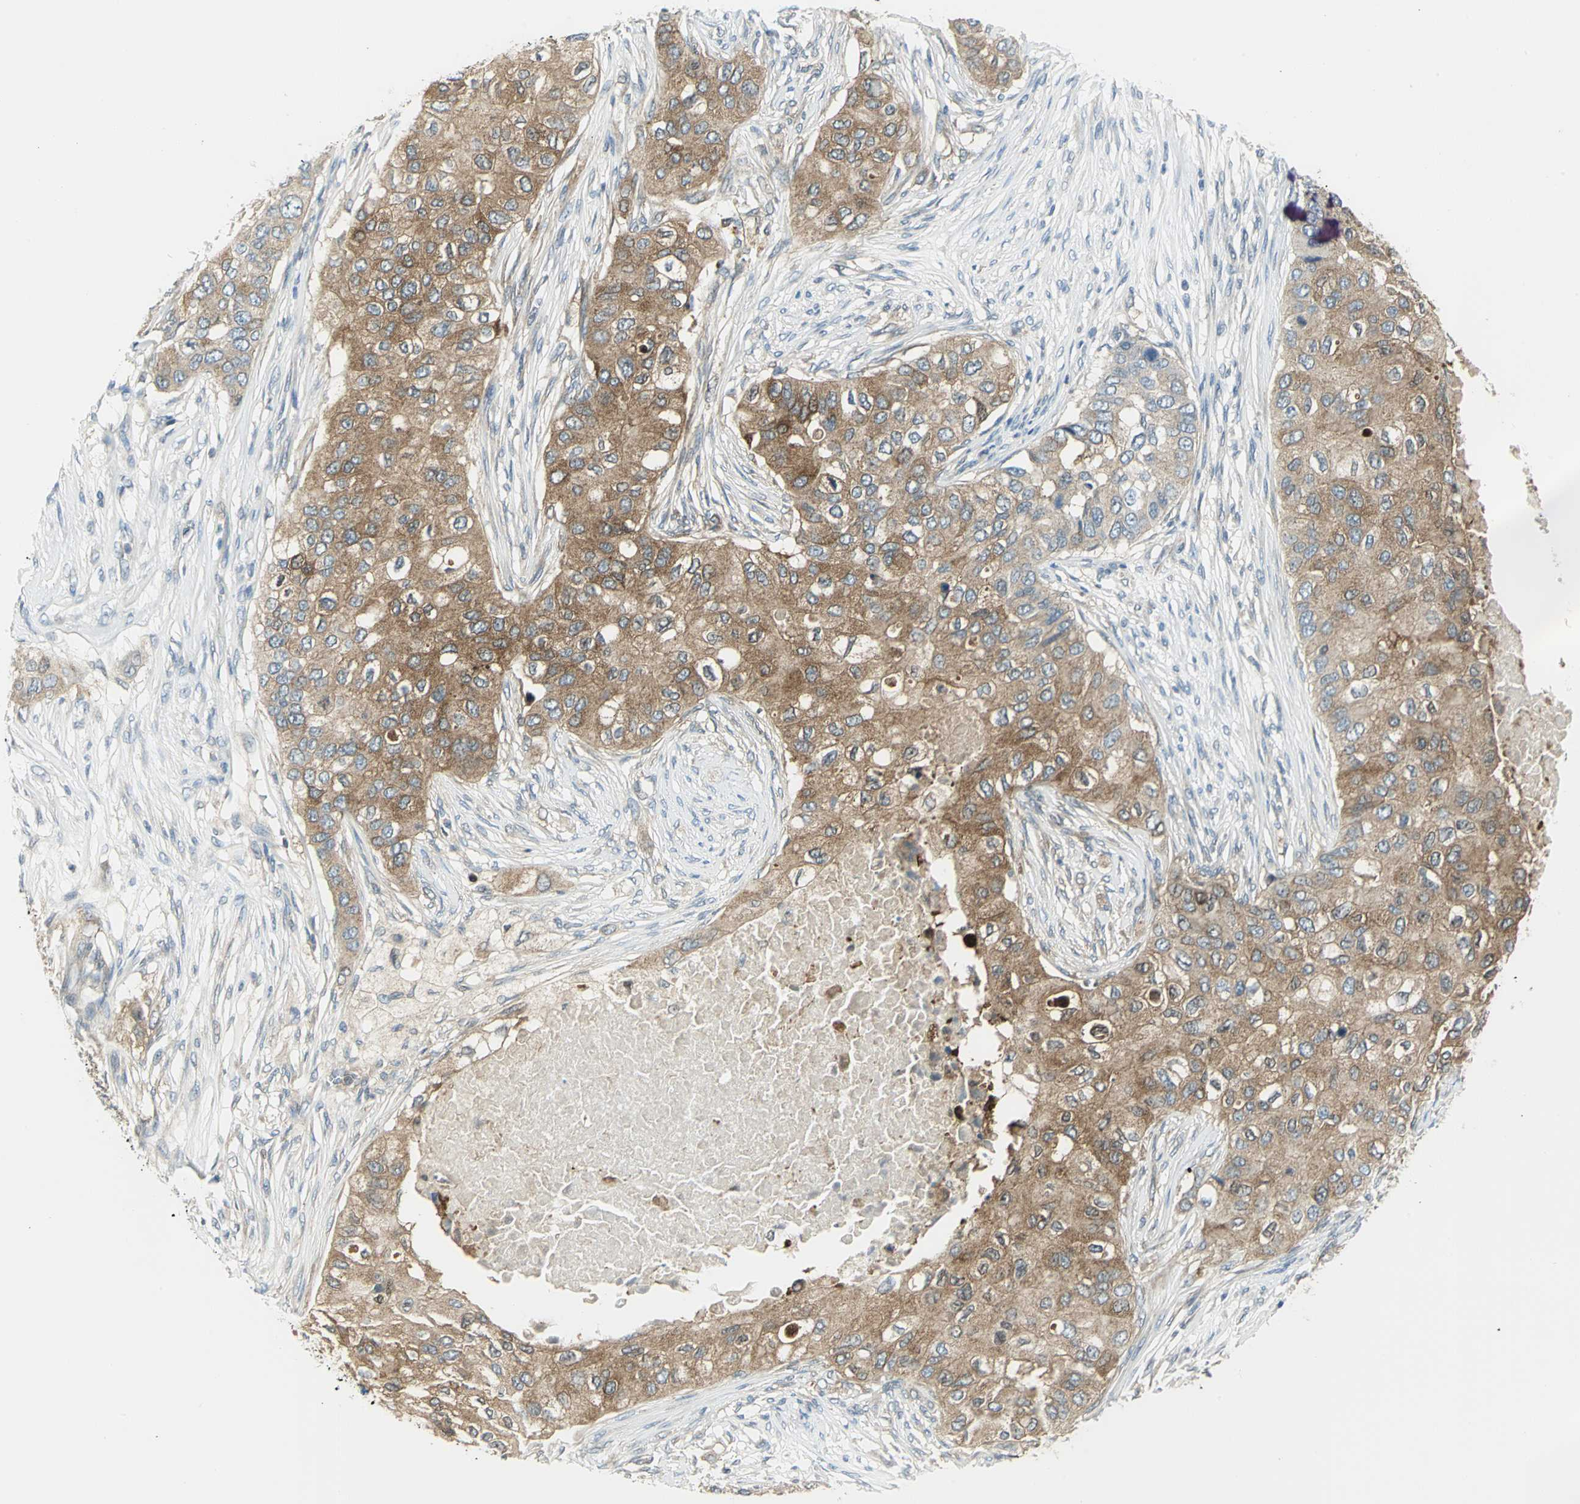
{"staining": {"intensity": "moderate", "quantity": ">75%", "location": "cytoplasmic/membranous"}, "tissue": "breast cancer", "cell_type": "Tumor cells", "image_type": "cancer", "snomed": [{"axis": "morphology", "description": "Normal tissue, NOS"}, {"axis": "morphology", "description": "Duct carcinoma"}, {"axis": "topography", "description": "Breast"}], "caption": "Invasive ductal carcinoma (breast) tissue reveals moderate cytoplasmic/membranous positivity in approximately >75% of tumor cells, visualized by immunohistochemistry.", "gene": "ALDOA", "patient": {"sex": "female", "age": 49}}